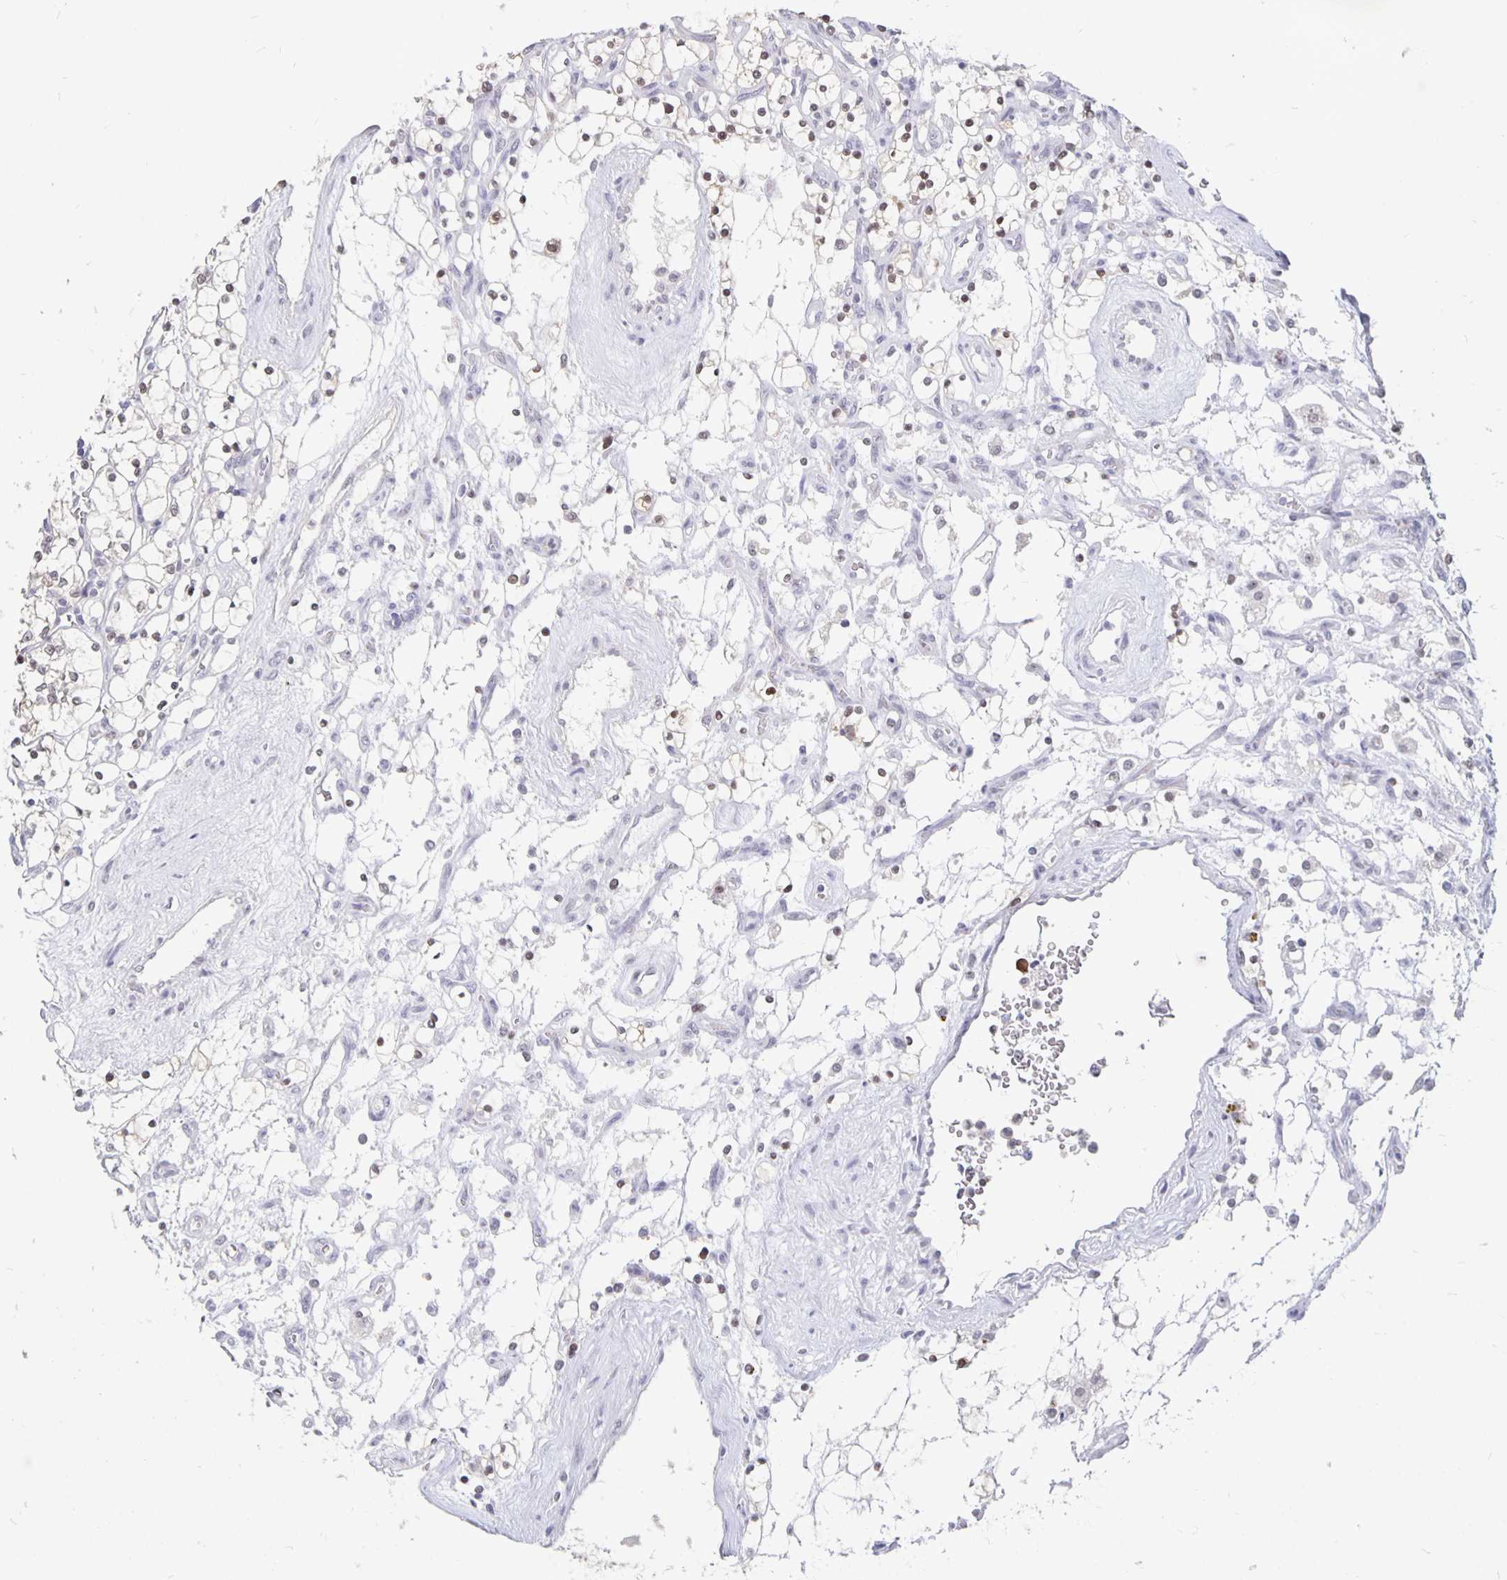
{"staining": {"intensity": "weak", "quantity": "<25%", "location": "nuclear"}, "tissue": "renal cancer", "cell_type": "Tumor cells", "image_type": "cancer", "snomed": [{"axis": "morphology", "description": "Adenocarcinoma, NOS"}, {"axis": "topography", "description": "Kidney"}], "caption": "An immunohistochemistry (IHC) image of renal cancer (adenocarcinoma) is shown. There is no staining in tumor cells of renal cancer (adenocarcinoma).", "gene": "ZNF691", "patient": {"sex": "female", "age": 69}}